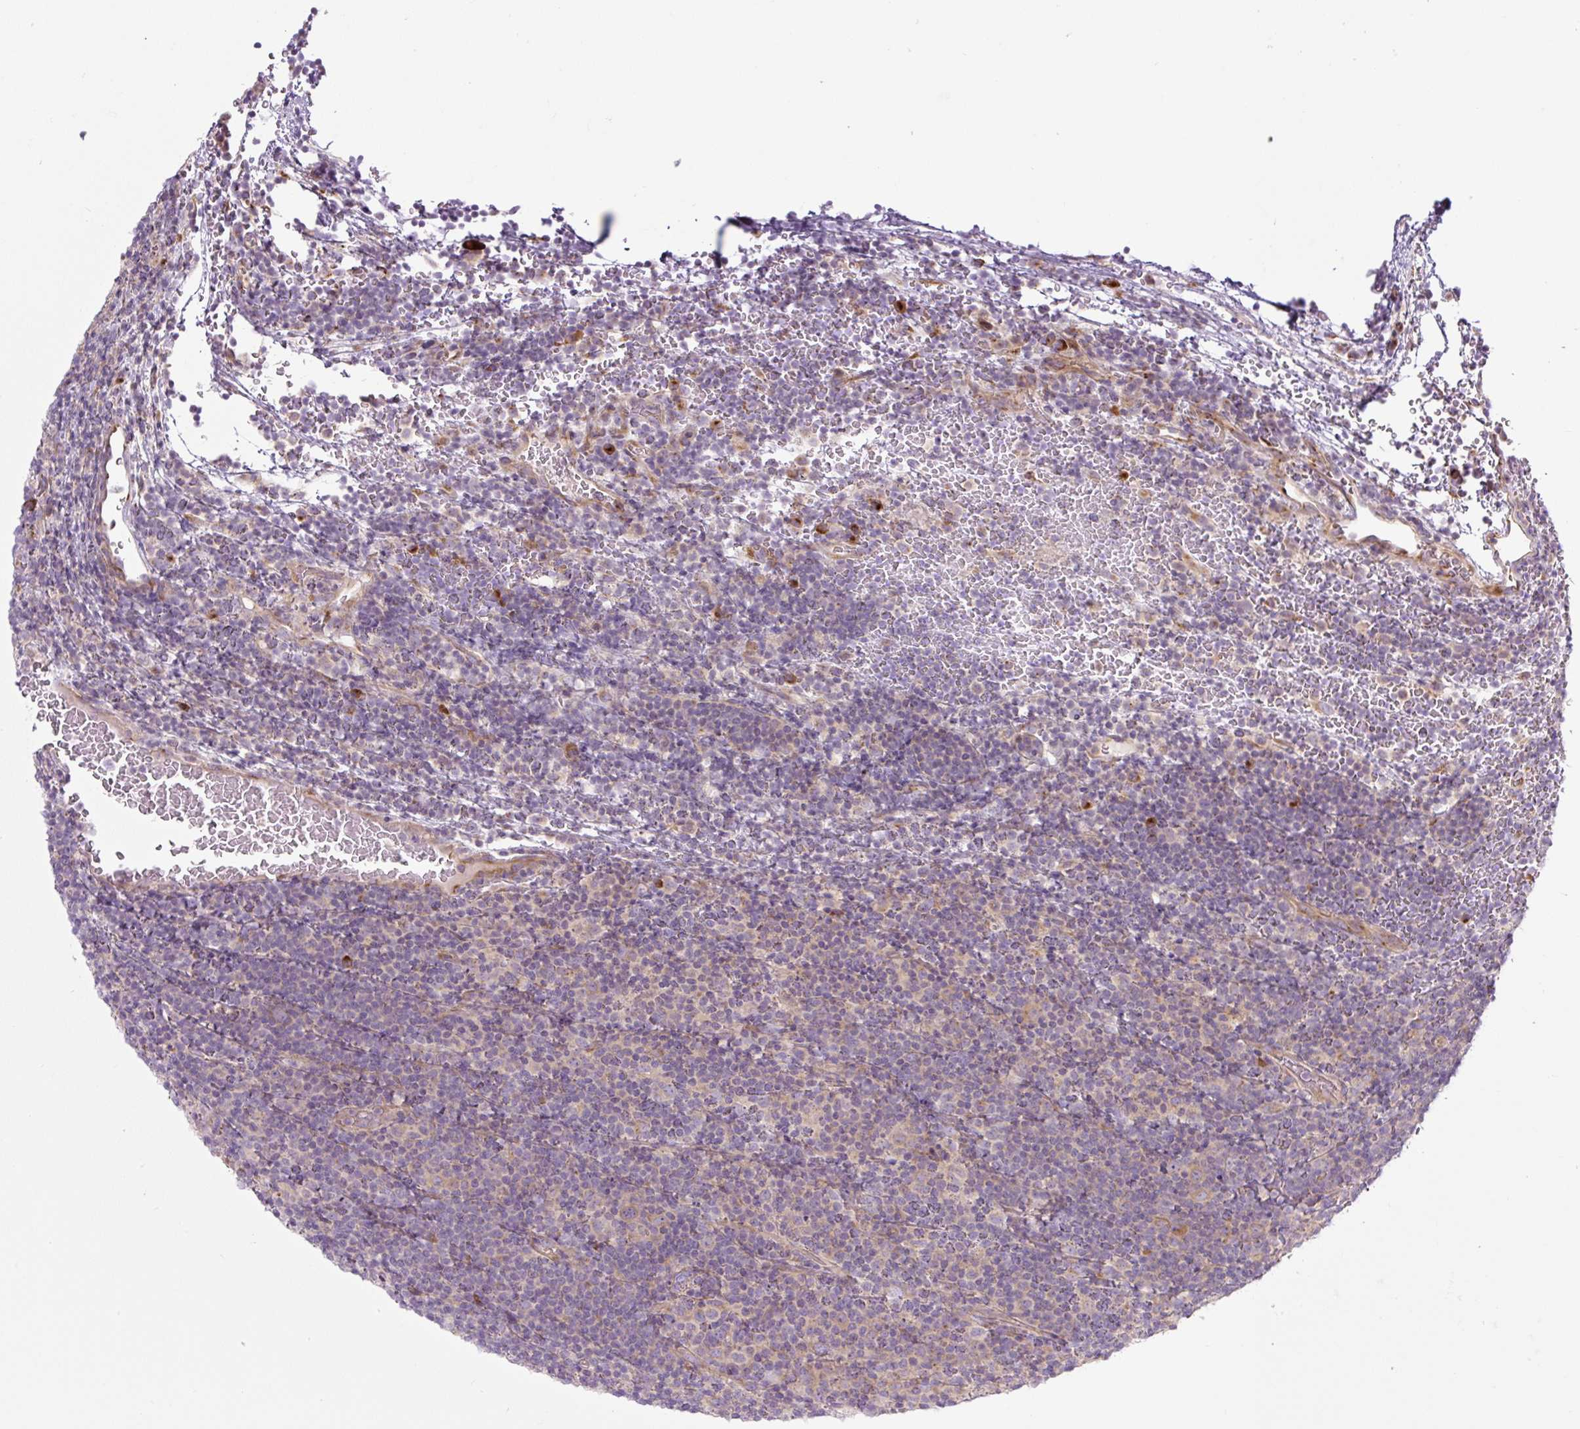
{"staining": {"intensity": "negative", "quantity": "none", "location": "none"}, "tissue": "lymphoma", "cell_type": "Tumor cells", "image_type": "cancer", "snomed": [{"axis": "morphology", "description": "Hodgkin's disease, NOS"}, {"axis": "topography", "description": "Lymph node"}], "caption": "High magnification brightfield microscopy of lymphoma stained with DAB (3,3'-diaminobenzidine) (brown) and counterstained with hematoxylin (blue): tumor cells show no significant expression.", "gene": "MLX", "patient": {"sex": "female", "age": 57}}